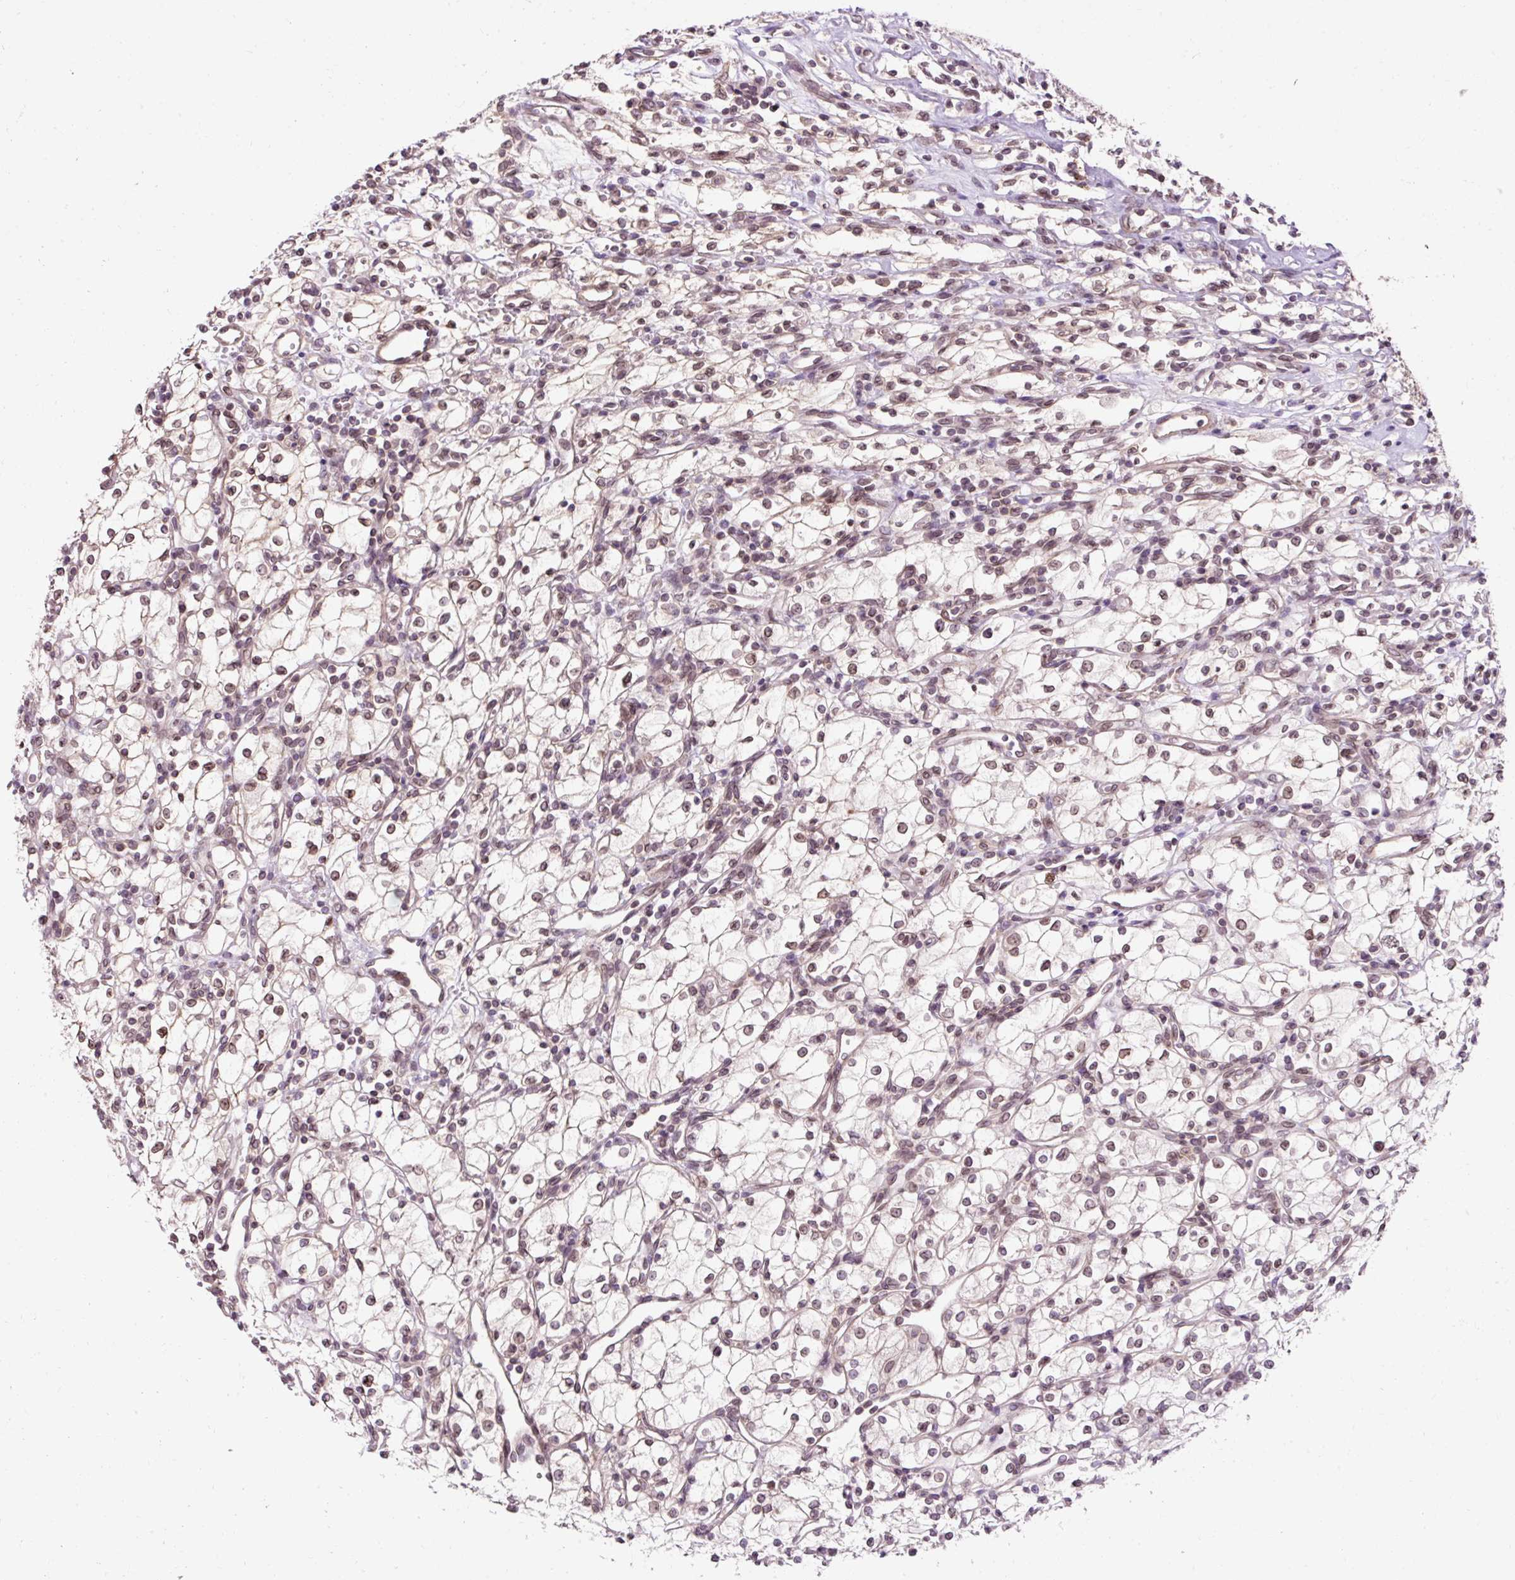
{"staining": {"intensity": "weak", "quantity": ">75%", "location": "cytoplasmic/membranous,nuclear"}, "tissue": "renal cancer", "cell_type": "Tumor cells", "image_type": "cancer", "snomed": [{"axis": "morphology", "description": "Adenocarcinoma, NOS"}, {"axis": "topography", "description": "Kidney"}], "caption": "This is an image of immunohistochemistry (IHC) staining of renal adenocarcinoma, which shows weak staining in the cytoplasmic/membranous and nuclear of tumor cells.", "gene": "ZNF610", "patient": {"sex": "male", "age": 59}}